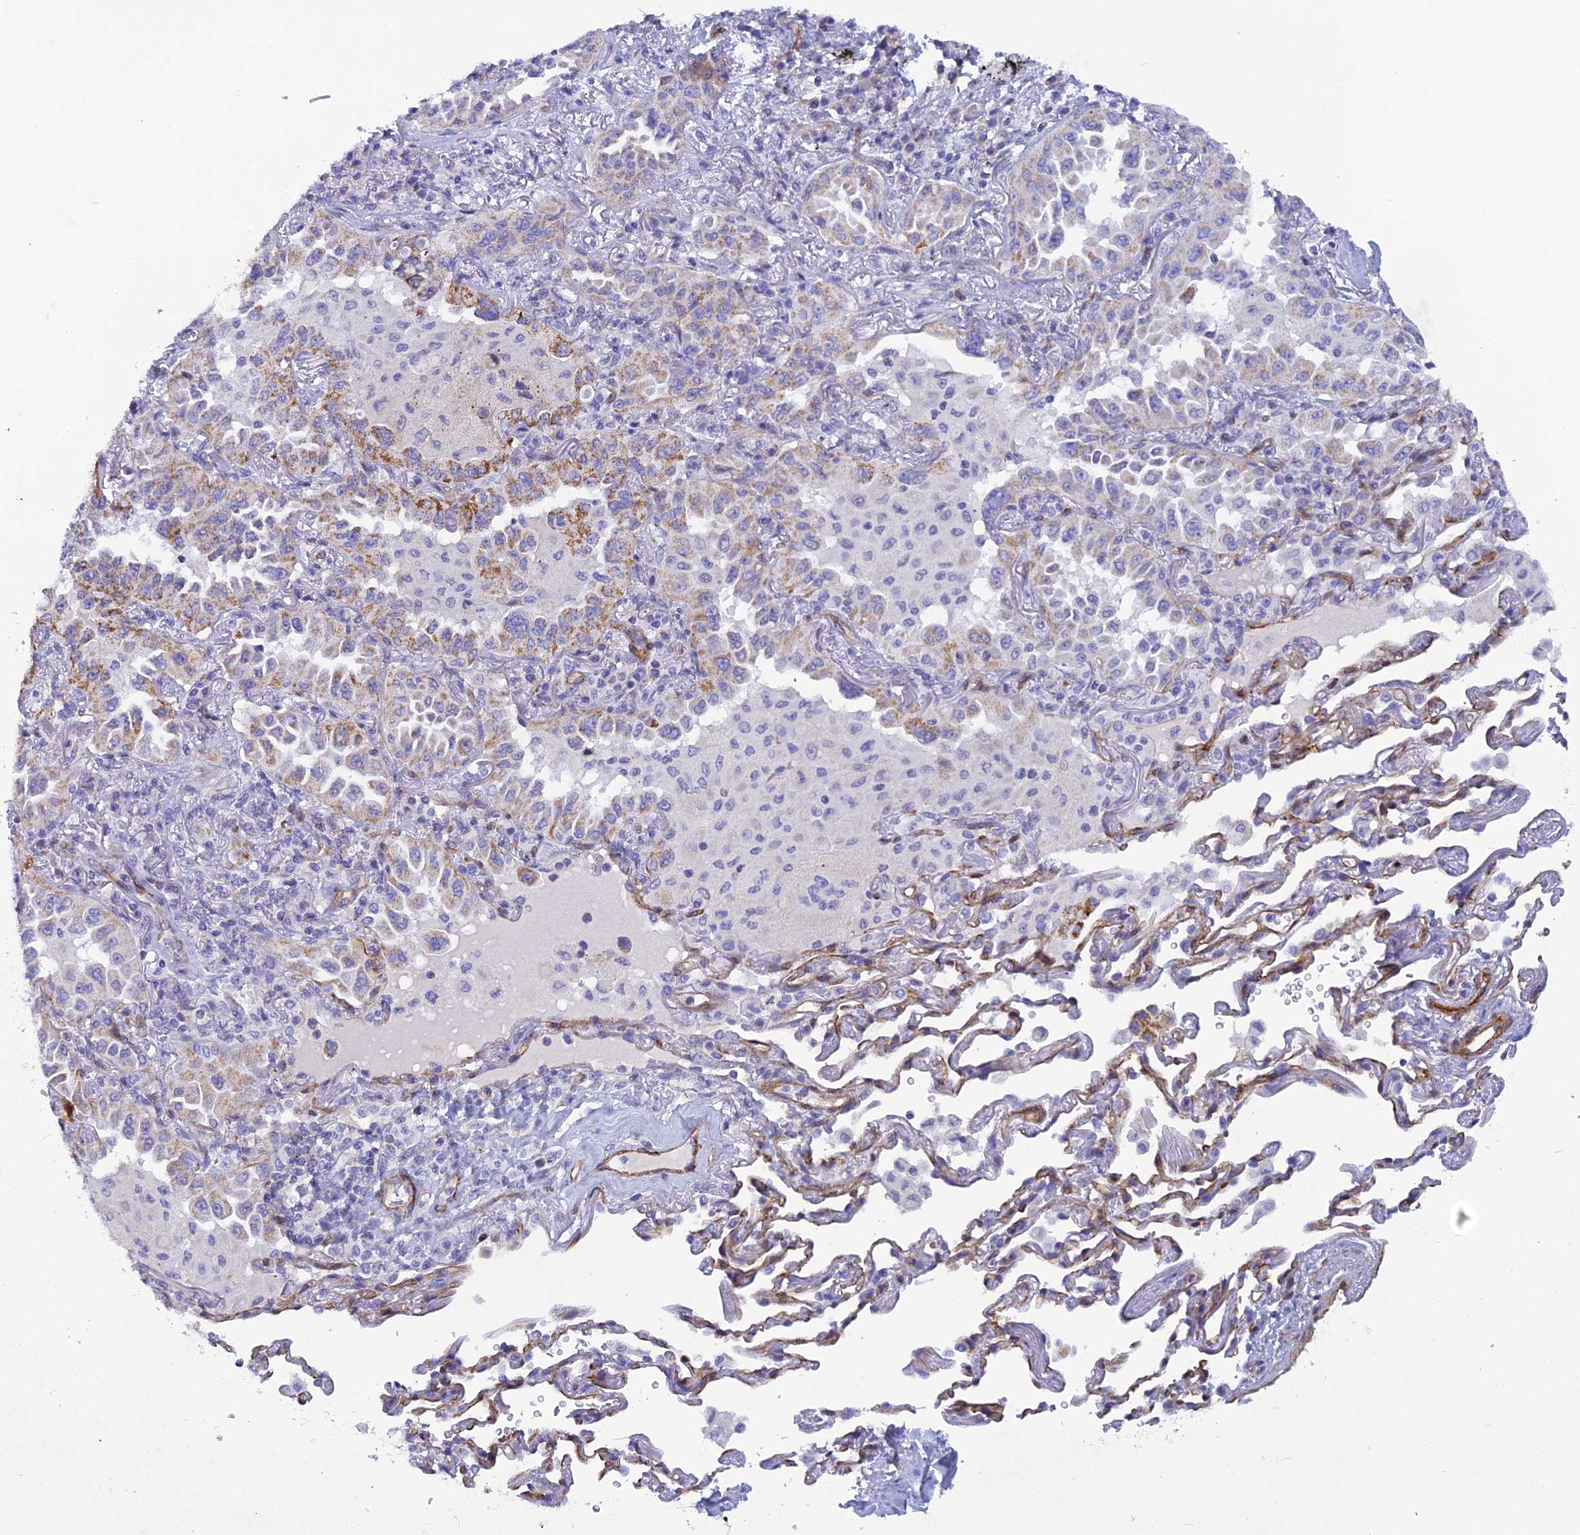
{"staining": {"intensity": "moderate", "quantity": "25%-75%", "location": "cytoplasmic/membranous"}, "tissue": "lung cancer", "cell_type": "Tumor cells", "image_type": "cancer", "snomed": [{"axis": "morphology", "description": "Adenocarcinoma, NOS"}, {"axis": "topography", "description": "Lung"}], "caption": "Protein staining shows moderate cytoplasmic/membranous staining in approximately 25%-75% of tumor cells in lung cancer (adenocarcinoma).", "gene": "POMGNT1", "patient": {"sex": "female", "age": 69}}